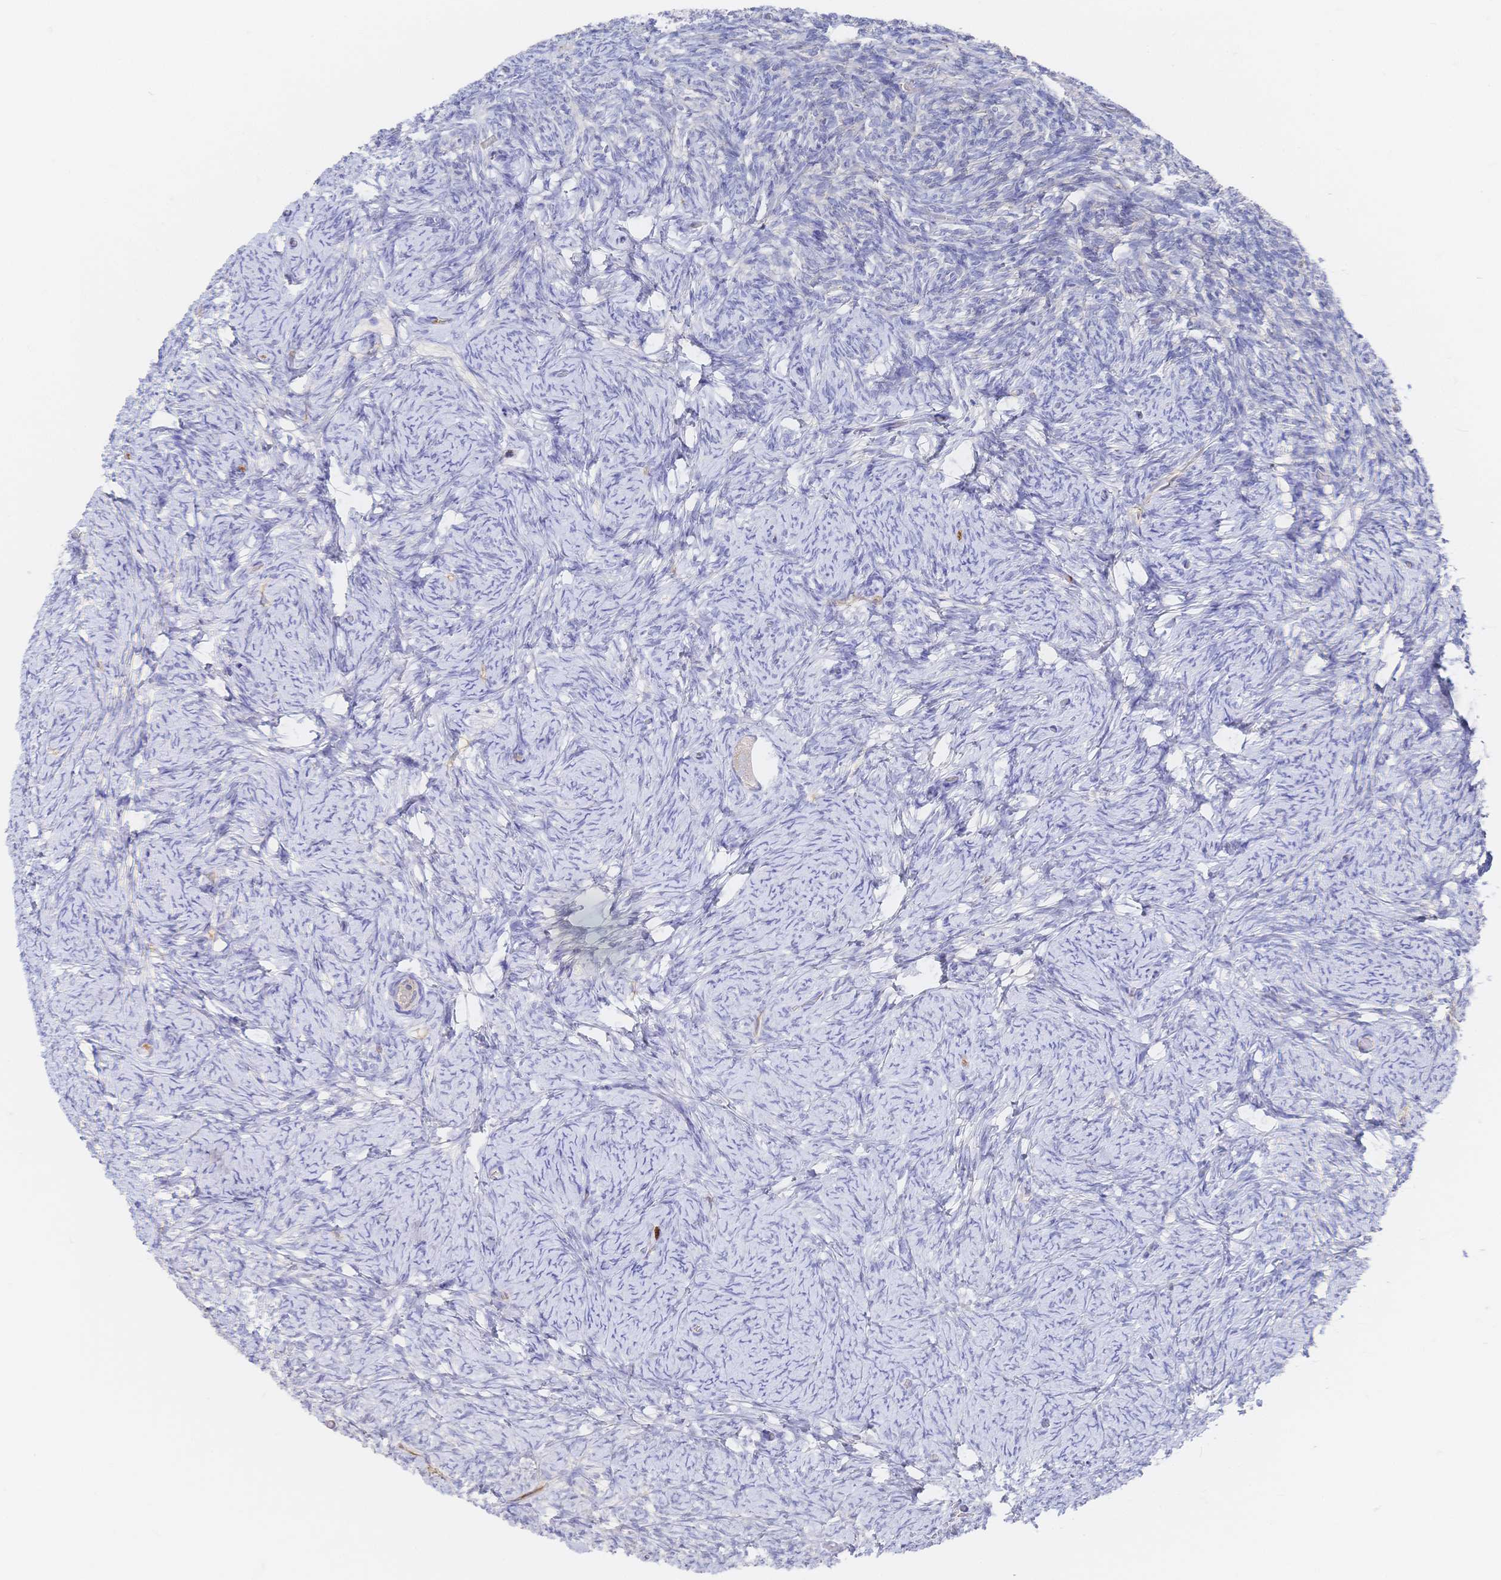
{"staining": {"intensity": "negative", "quantity": "none", "location": "none"}, "tissue": "ovary", "cell_type": "Follicle cells", "image_type": "normal", "snomed": [{"axis": "morphology", "description": "Normal tissue, NOS"}, {"axis": "topography", "description": "Ovary"}], "caption": "Photomicrograph shows no significant protein positivity in follicle cells of benign ovary. (DAB IHC visualized using brightfield microscopy, high magnification).", "gene": "F11R", "patient": {"sex": "female", "age": 34}}